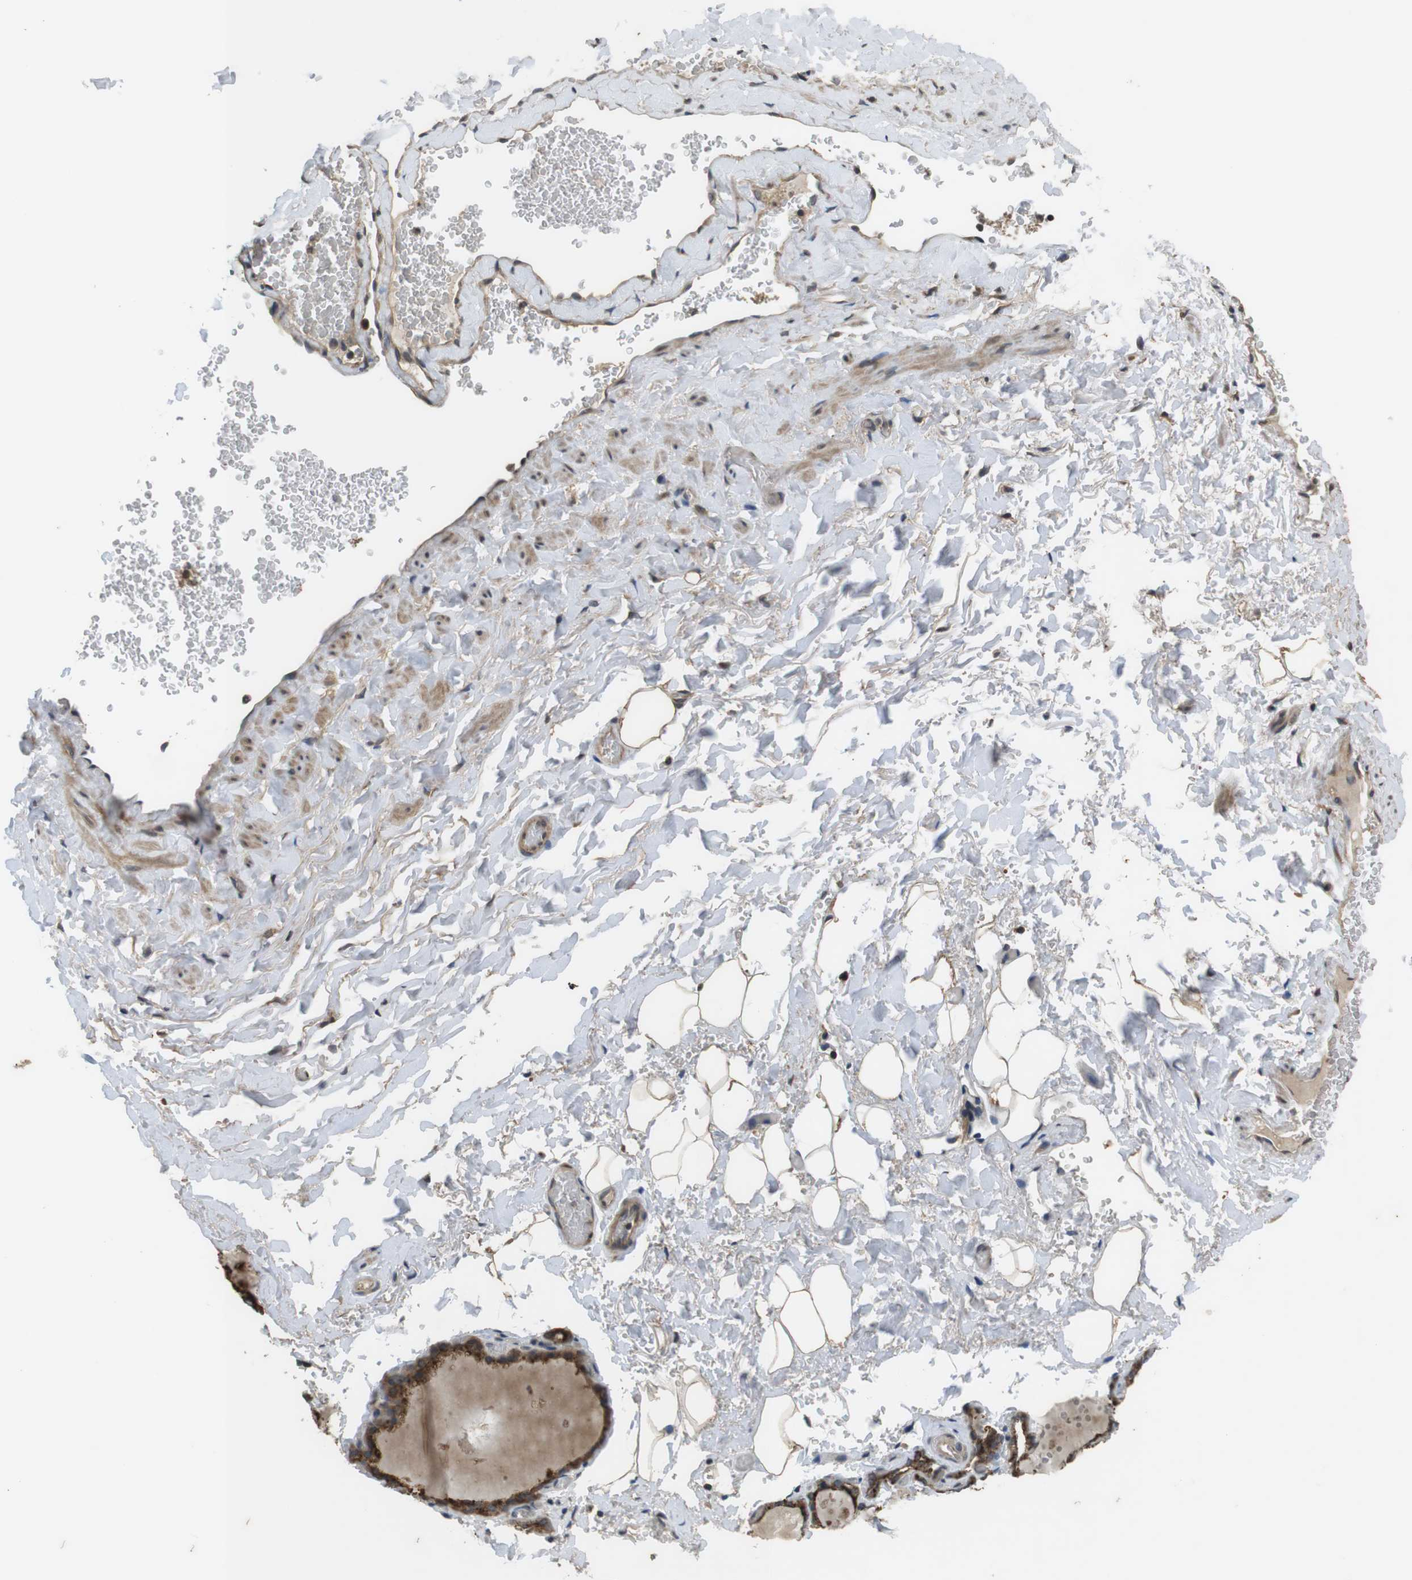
{"staining": {"intensity": "moderate", "quantity": ">75%", "location": "cytoplasmic/membranous"}, "tissue": "thyroid gland", "cell_type": "Glandular cells", "image_type": "normal", "snomed": [{"axis": "morphology", "description": "Normal tissue, NOS"}, {"axis": "topography", "description": "Thyroid gland"}], "caption": "The immunohistochemical stain labels moderate cytoplasmic/membranous expression in glandular cells of benign thyroid gland.", "gene": "FZD10", "patient": {"sex": "male", "age": 61}}